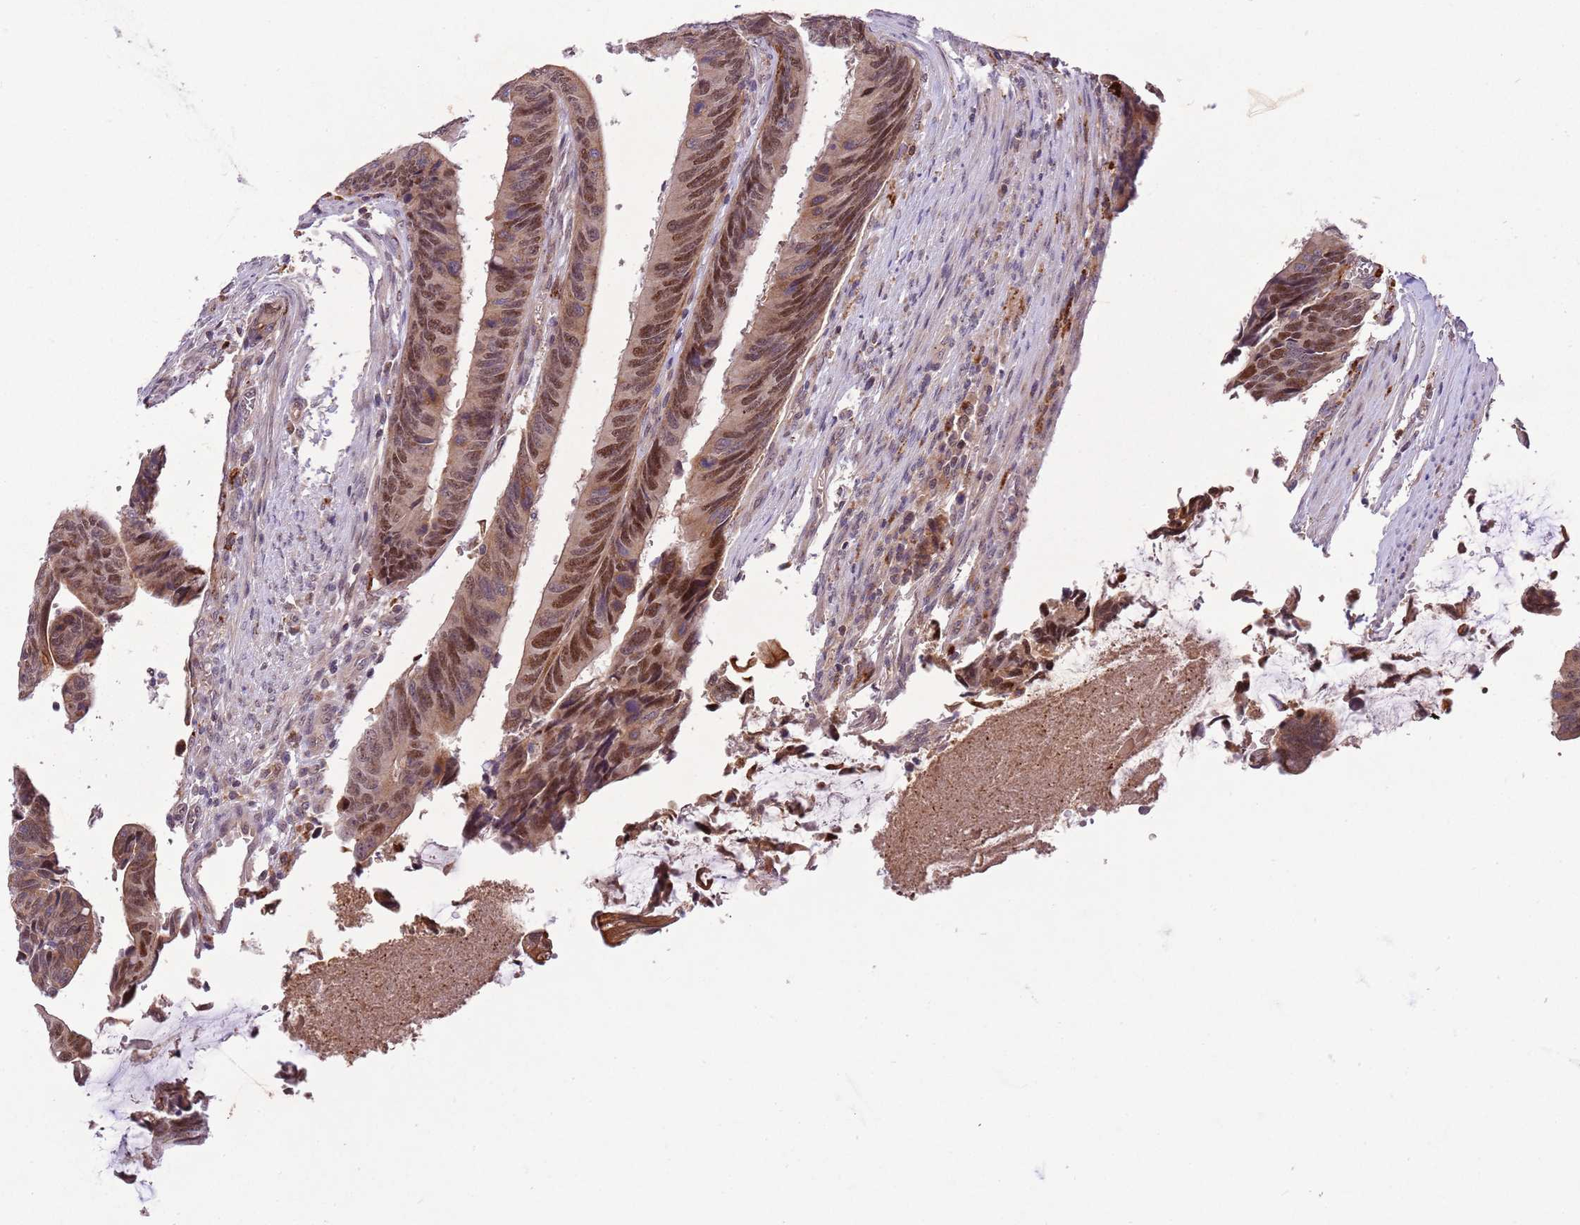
{"staining": {"intensity": "moderate", "quantity": ">75%", "location": "nuclear"}, "tissue": "colorectal cancer", "cell_type": "Tumor cells", "image_type": "cancer", "snomed": [{"axis": "morphology", "description": "Adenocarcinoma, NOS"}, {"axis": "topography", "description": "Colon"}], "caption": "An image showing moderate nuclear positivity in approximately >75% of tumor cells in colorectal cancer, as visualized by brown immunohistochemical staining.", "gene": "TRIM27", "patient": {"sex": "male", "age": 87}}